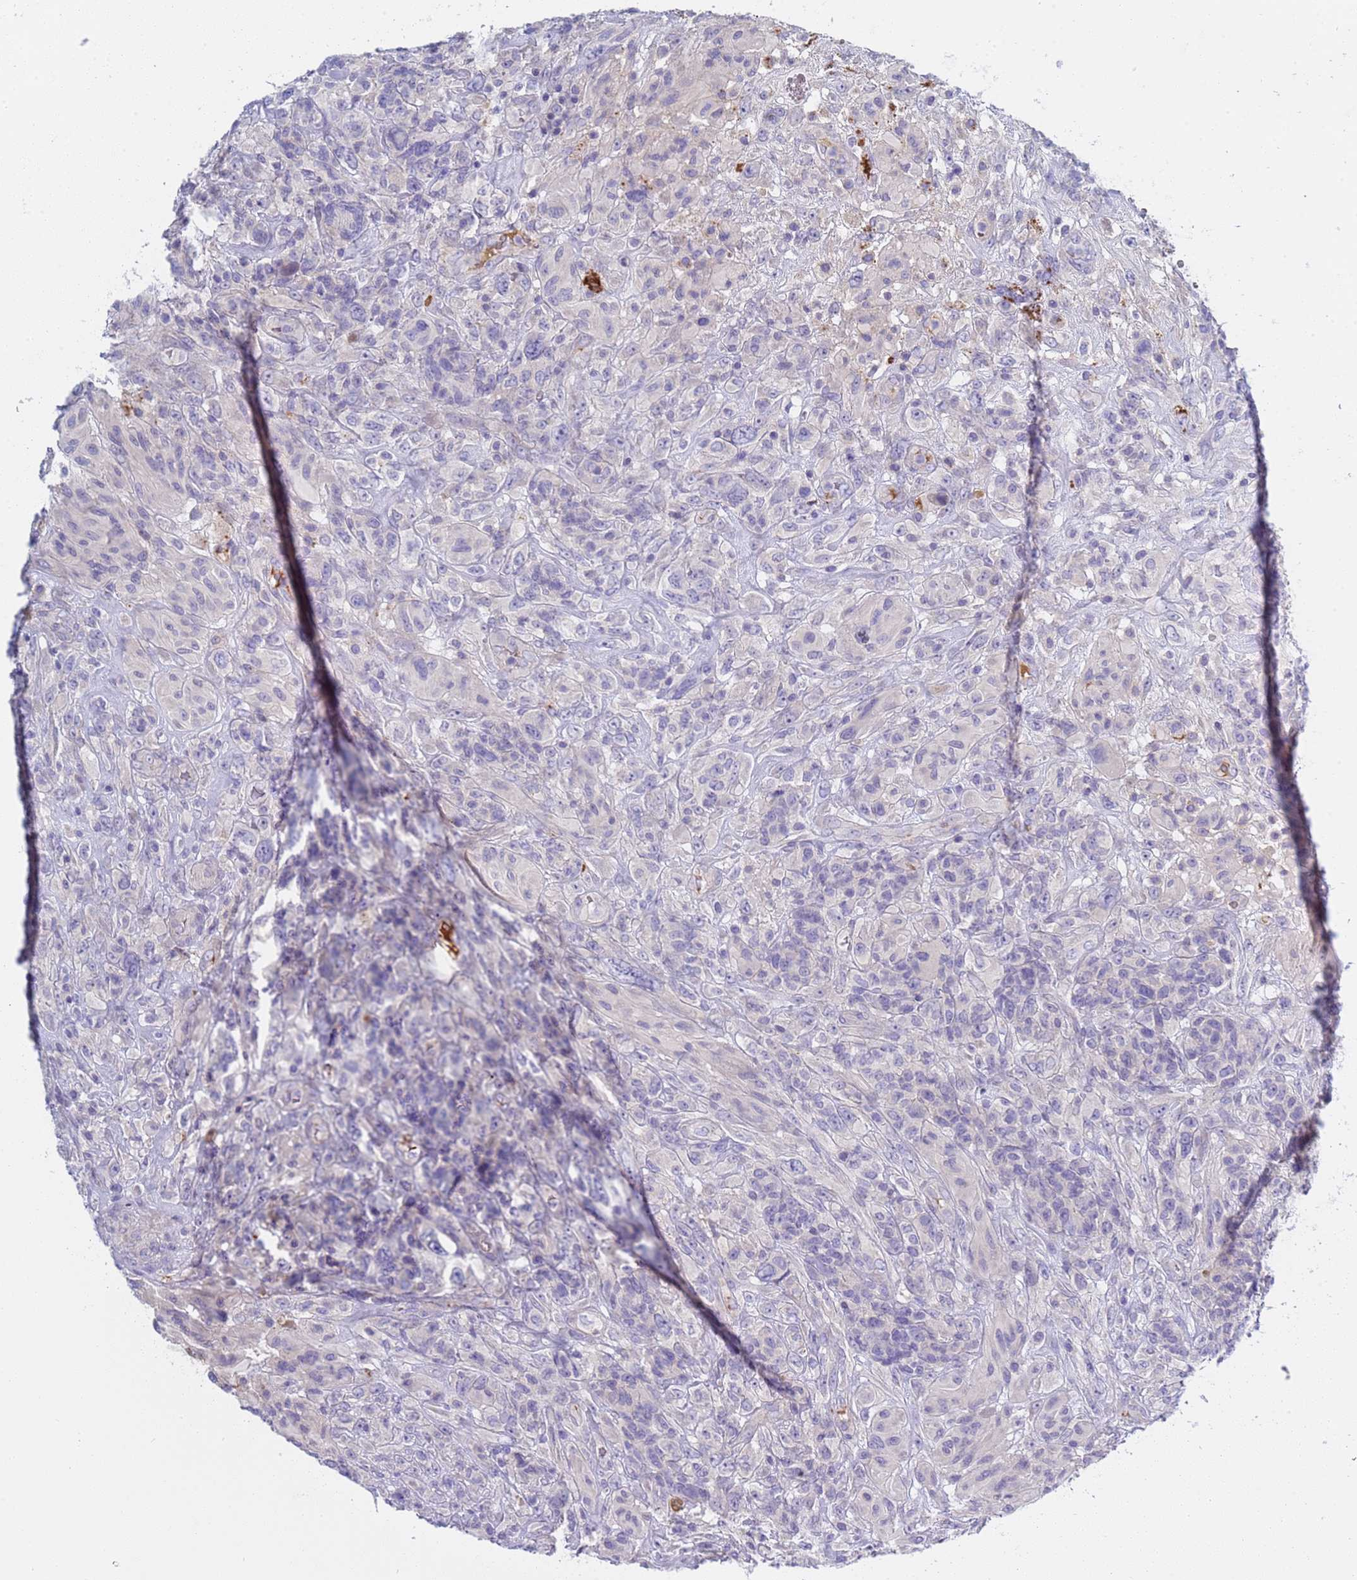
{"staining": {"intensity": "negative", "quantity": "none", "location": "none"}, "tissue": "glioma", "cell_type": "Tumor cells", "image_type": "cancer", "snomed": [{"axis": "morphology", "description": "Glioma, malignant, High grade"}, {"axis": "topography", "description": "Brain"}], "caption": "Image shows no protein positivity in tumor cells of malignant glioma (high-grade) tissue.", "gene": "C4orf46", "patient": {"sex": "male", "age": 61}}